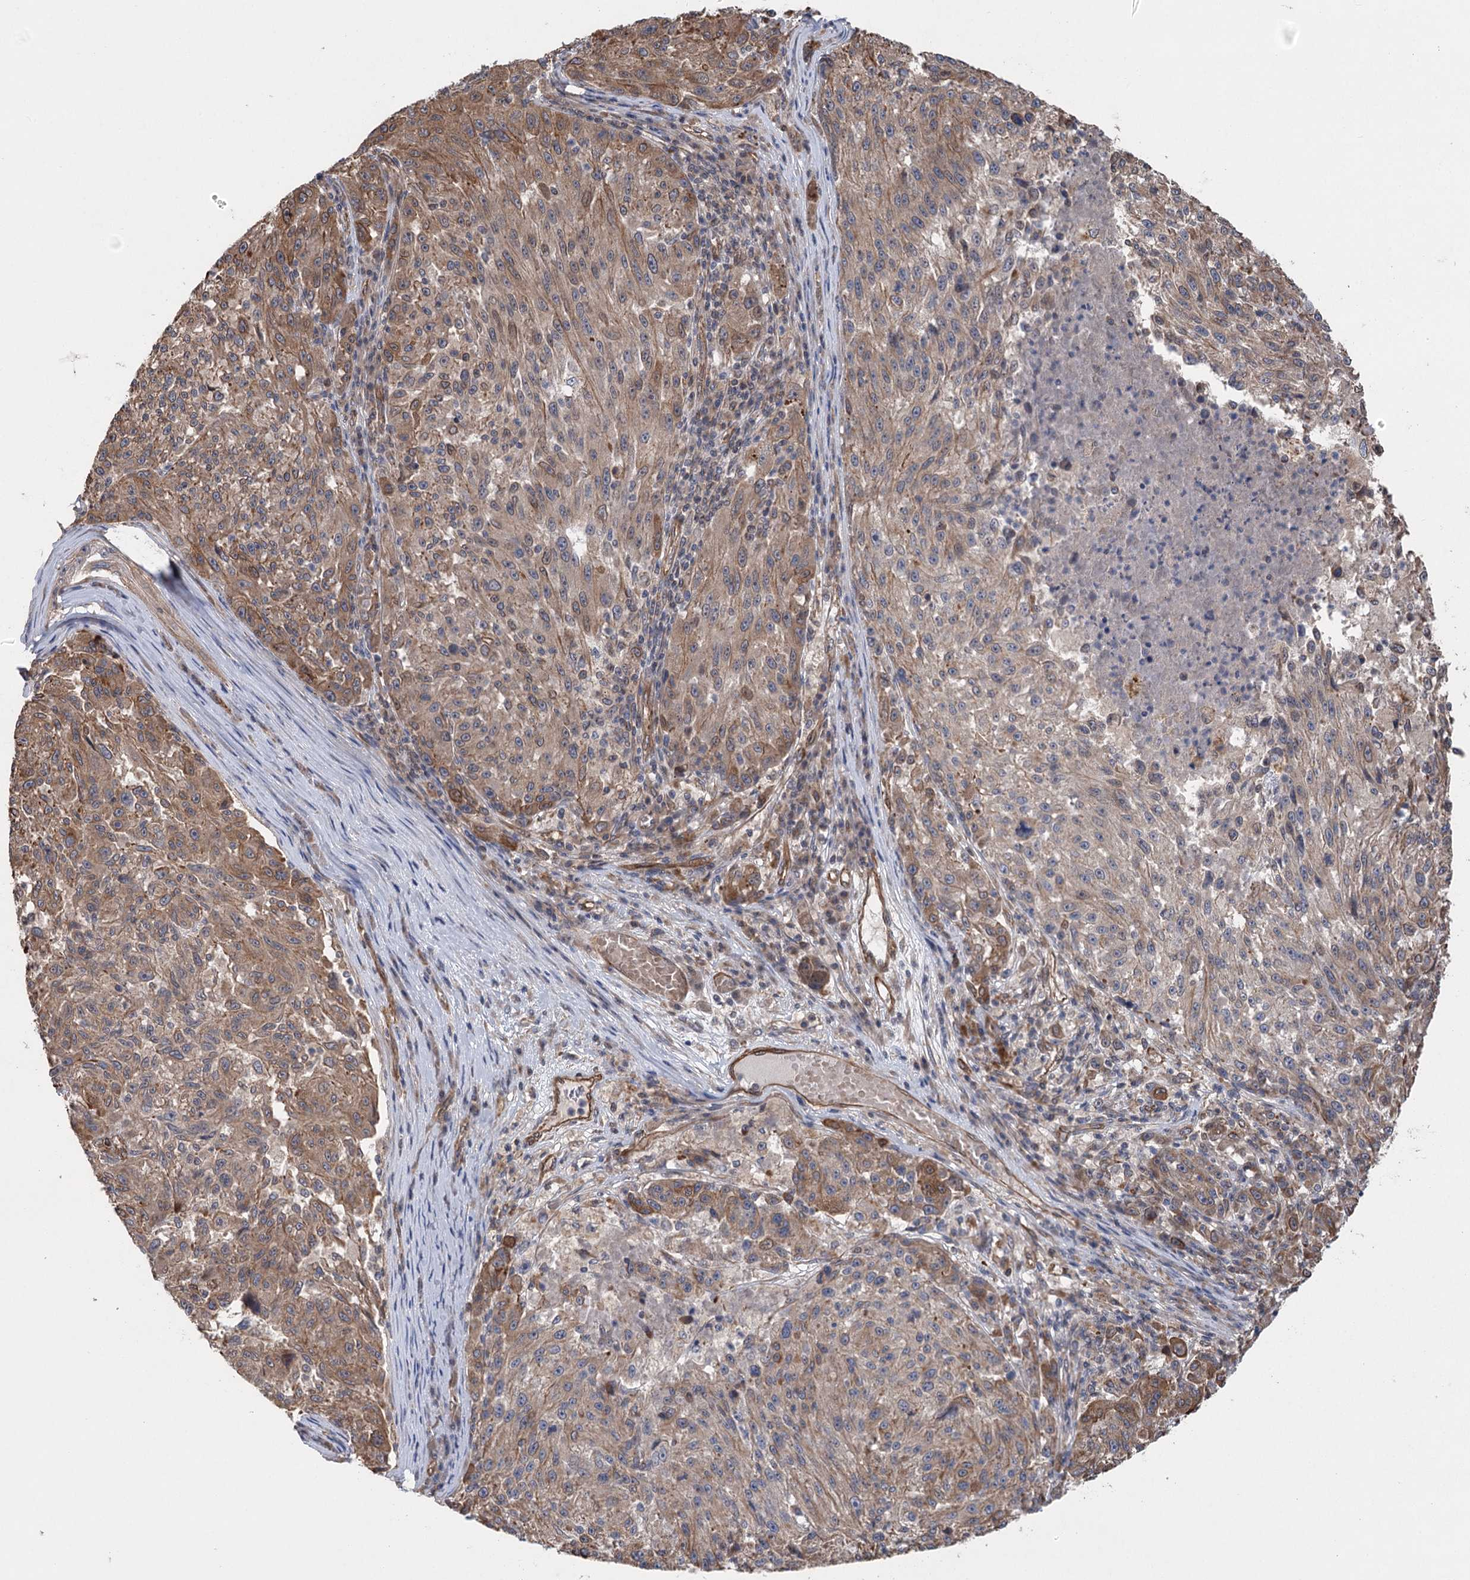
{"staining": {"intensity": "moderate", "quantity": "25%-75%", "location": "cytoplasmic/membranous"}, "tissue": "melanoma", "cell_type": "Tumor cells", "image_type": "cancer", "snomed": [{"axis": "morphology", "description": "Malignant melanoma, NOS"}, {"axis": "topography", "description": "Skin"}], "caption": "Immunohistochemistry (DAB (3,3'-diaminobenzidine)) staining of melanoma demonstrates moderate cytoplasmic/membranous protein staining in about 25%-75% of tumor cells. The staining was performed using DAB, with brown indicating positive protein expression. Nuclei are stained blue with hematoxylin.", "gene": "RWDD4", "patient": {"sex": "male", "age": 53}}